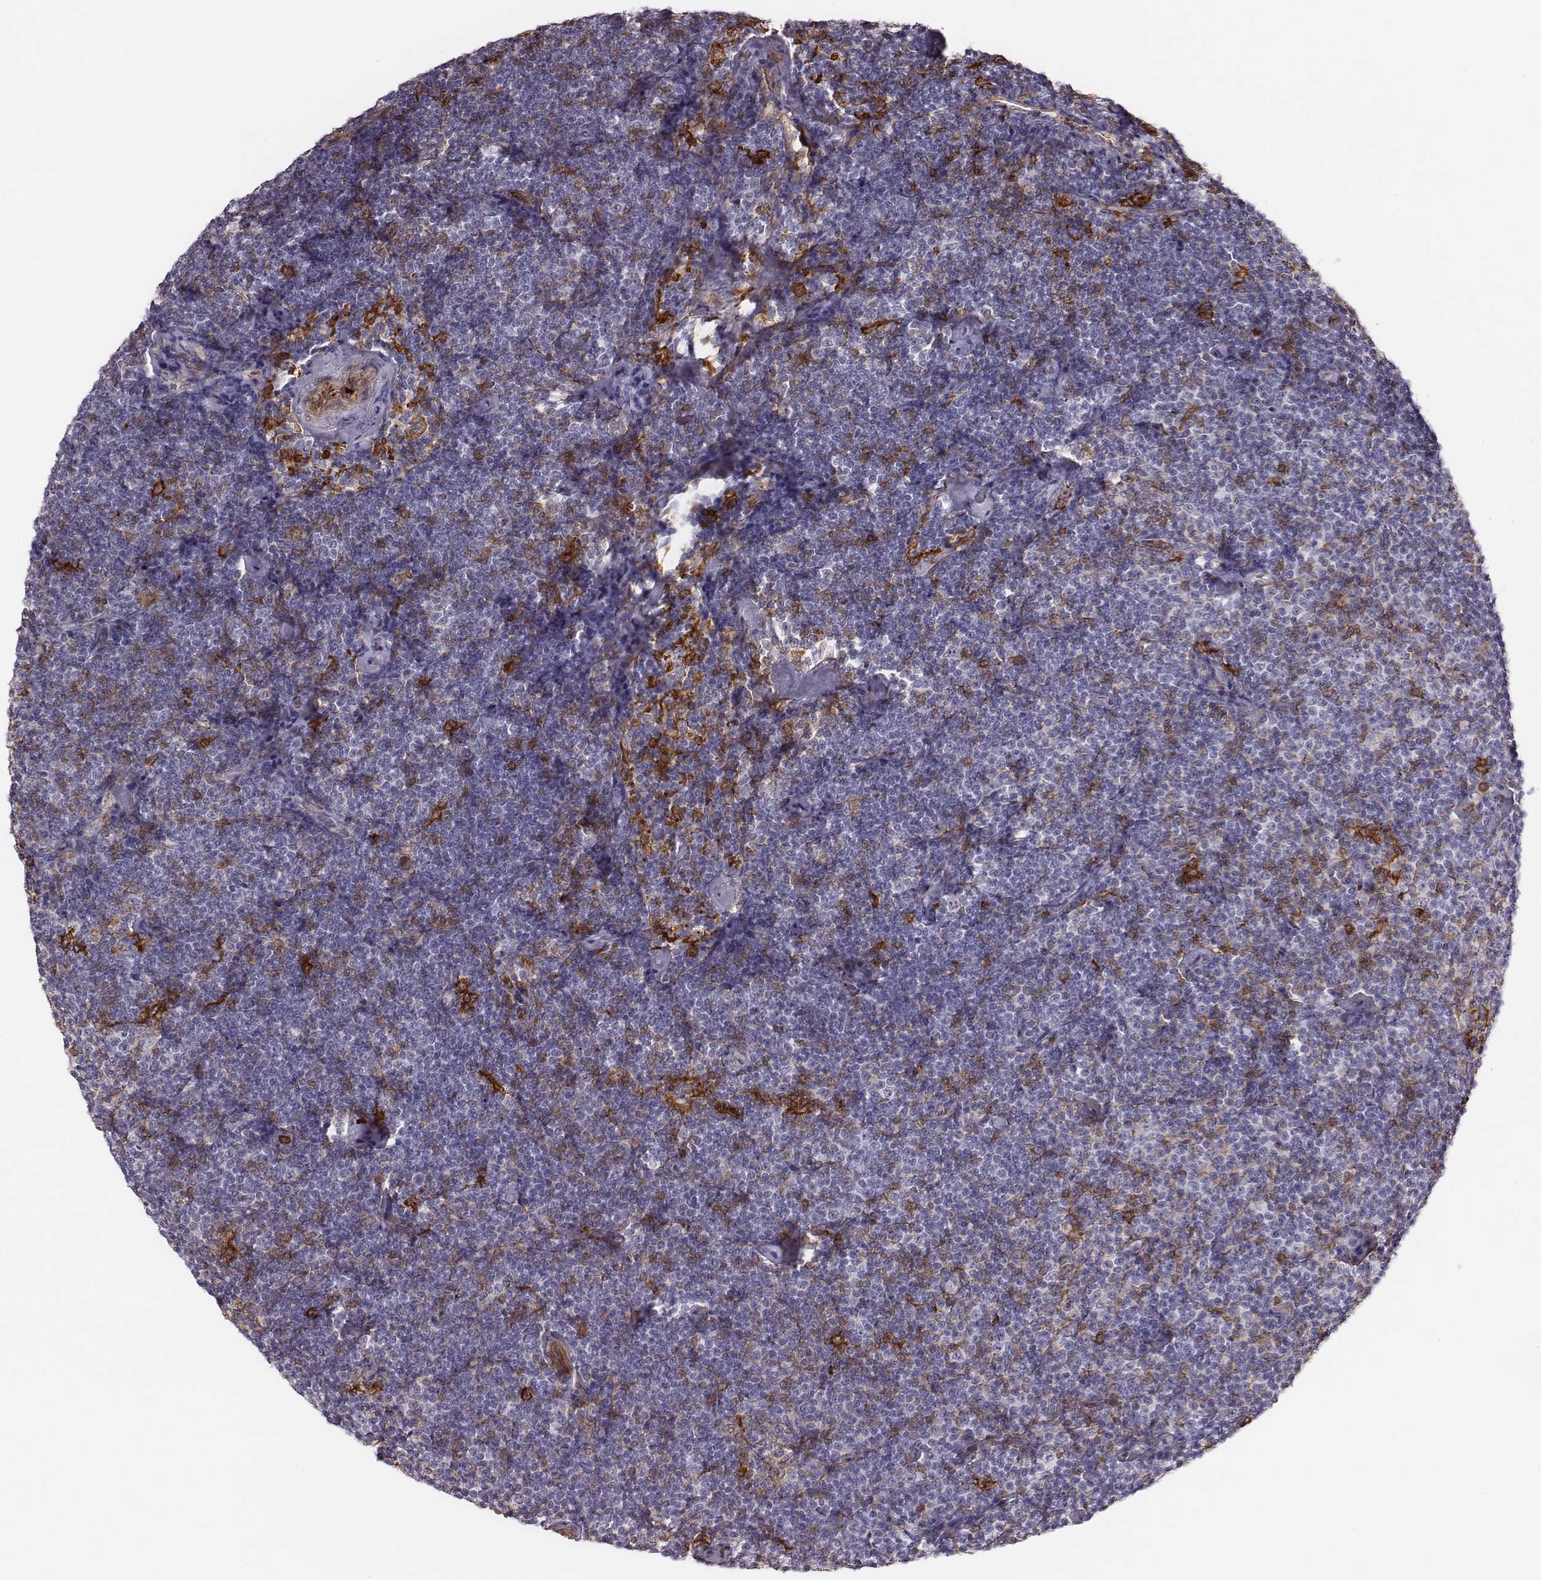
{"staining": {"intensity": "negative", "quantity": "none", "location": "none"}, "tissue": "lymphoma", "cell_type": "Tumor cells", "image_type": "cancer", "snomed": [{"axis": "morphology", "description": "Malignant lymphoma, non-Hodgkin's type, Low grade"}, {"axis": "topography", "description": "Lymph node"}], "caption": "The photomicrograph displays no significant staining in tumor cells of lymphoma. (Stains: DAB immunohistochemistry (IHC) with hematoxylin counter stain, Microscopy: brightfield microscopy at high magnification).", "gene": "ZYX", "patient": {"sex": "male", "age": 81}}